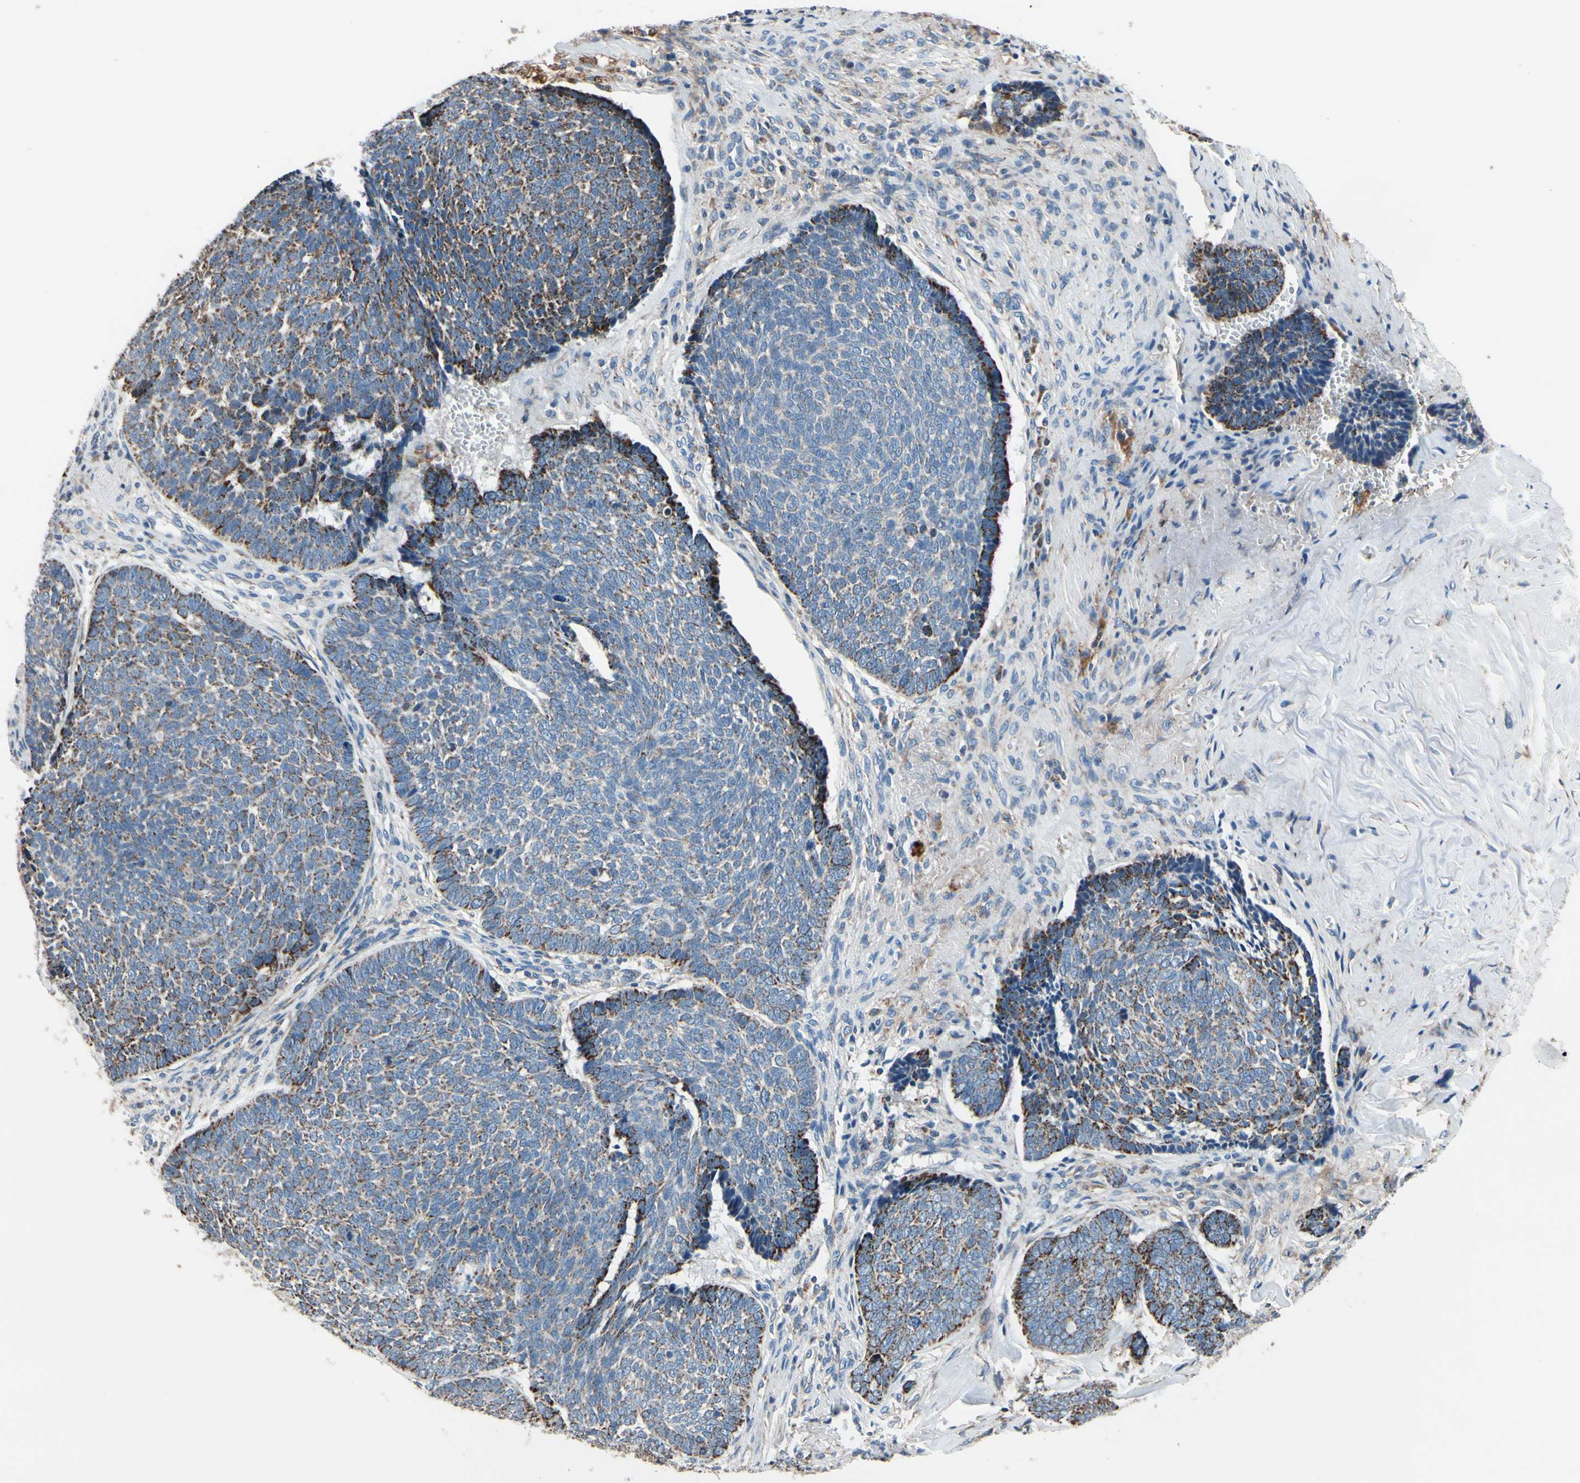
{"staining": {"intensity": "moderate", "quantity": ">75%", "location": "cytoplasmic/membranous"}, "tissue": "skin cancer", "cell_type": "Tumor cells", "image_type": "cancer", "snomed": [{"axis": "morphology", "description": "Basal cell carcinoma"}, {"axis": "topography", "description": "Skin"}], "caption": "Protein expression analysis of basal cell carcinoma (skin) shows moderate cytoplasmic/membranous positivity in approximately >75% of tumor cells. (DAB (3,3'-diaminobenzidine) IHC with brightfield microscopy, high magnification).", "gene": "TMEM176A", "patient": {"sex": "male", "age": 84}}